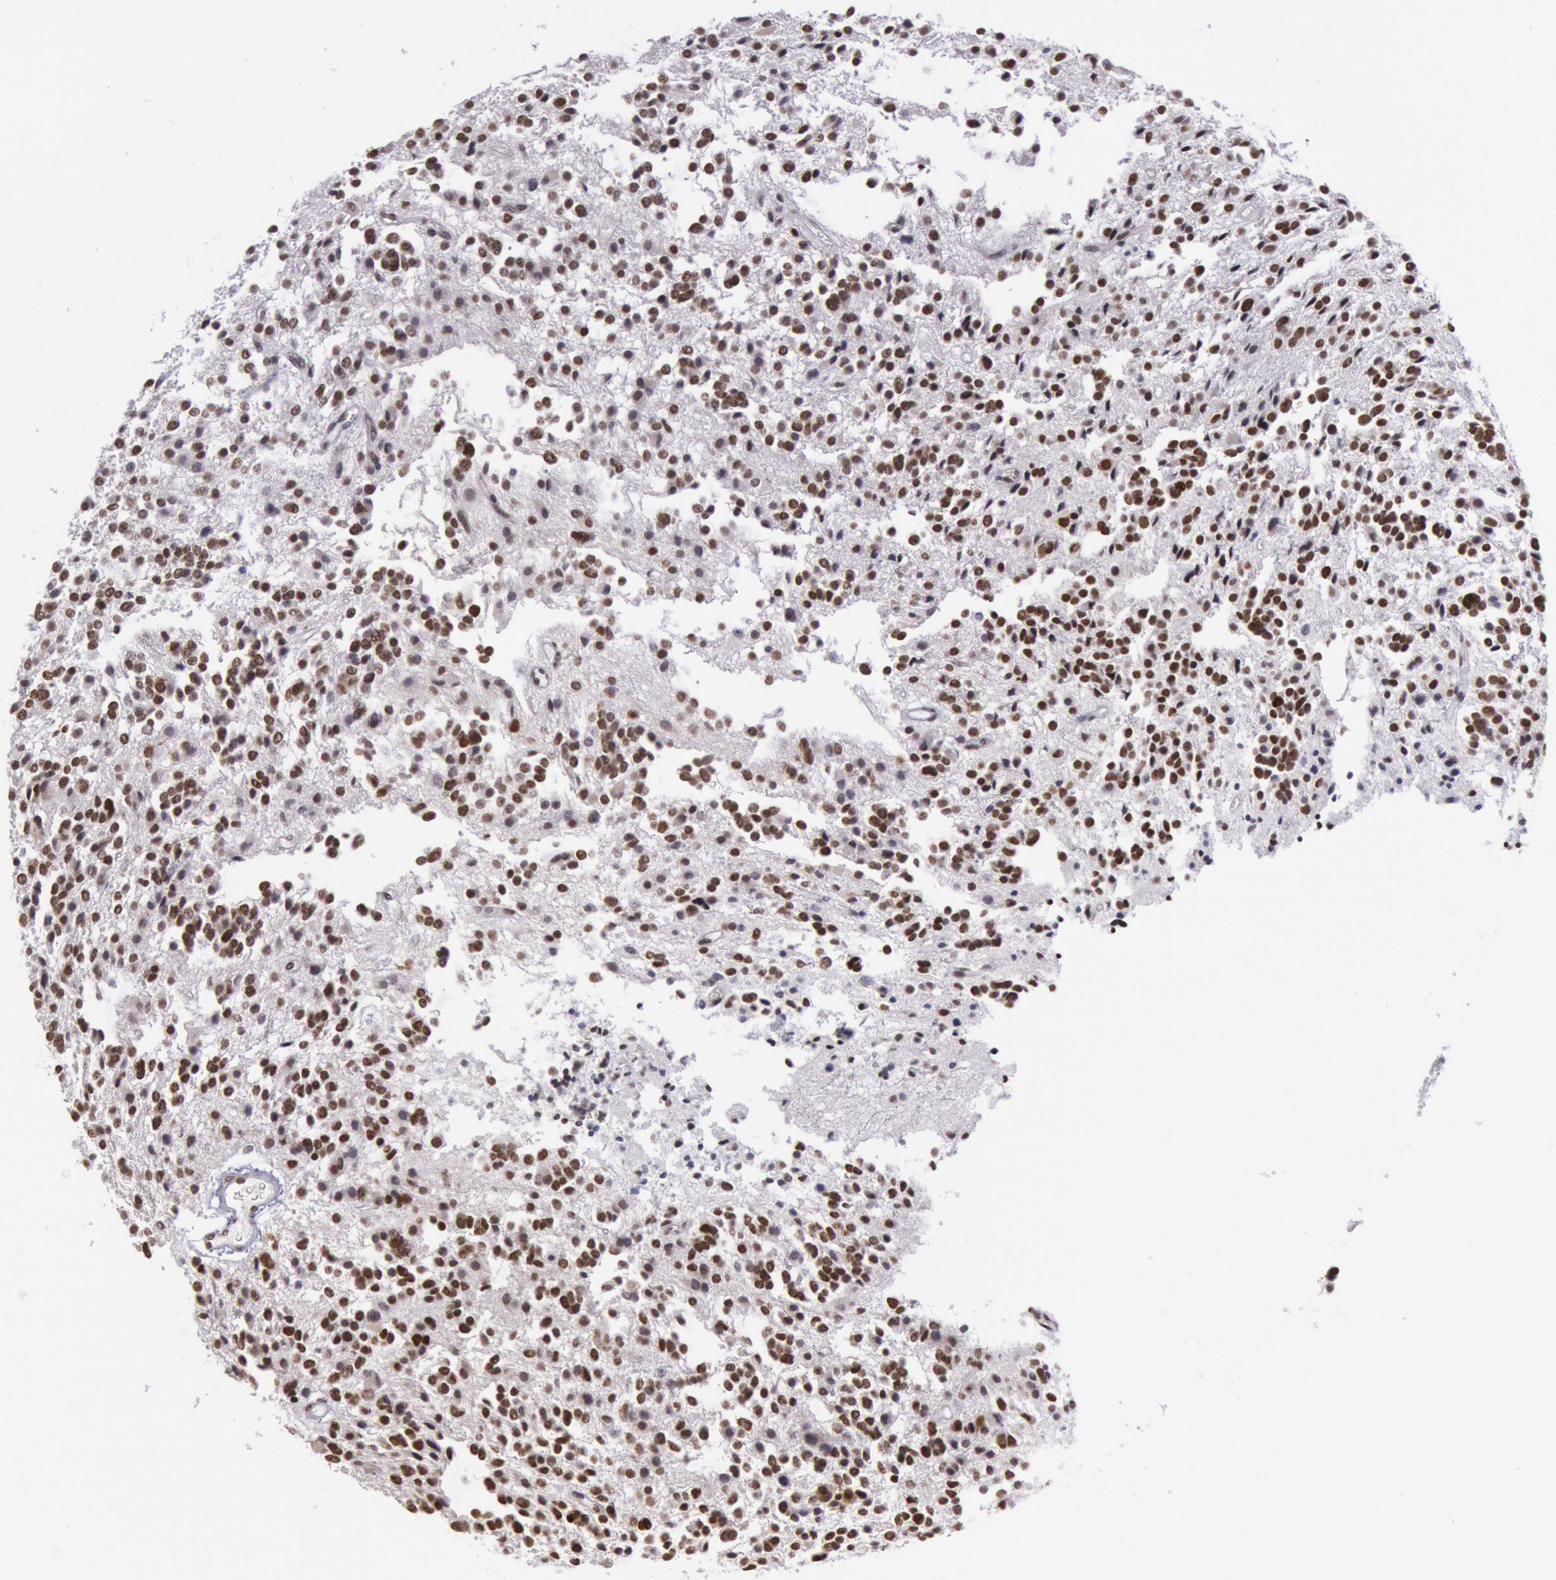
{"staining": {"intensity": "strong", "quantity": ">75%", "location": "nuclear"}, "tissue": "glioma", "cell_type": "Tumor cells", "image_type": "cancer", "snomed": [{"axis": "morphology", "description": "Glioma, malignant, Low grade"}, {"axis": "topography", "description": "Brain"}], "caption": "Malignant low-grade glioma stained with DAB (3,3'-diaminobenzidine) IHC demonstrates high levels of strong nuclear positivity in about >75% of tumor cells.", "gene": "NKAP", "patient": {"sex": "female", "age": 36}}